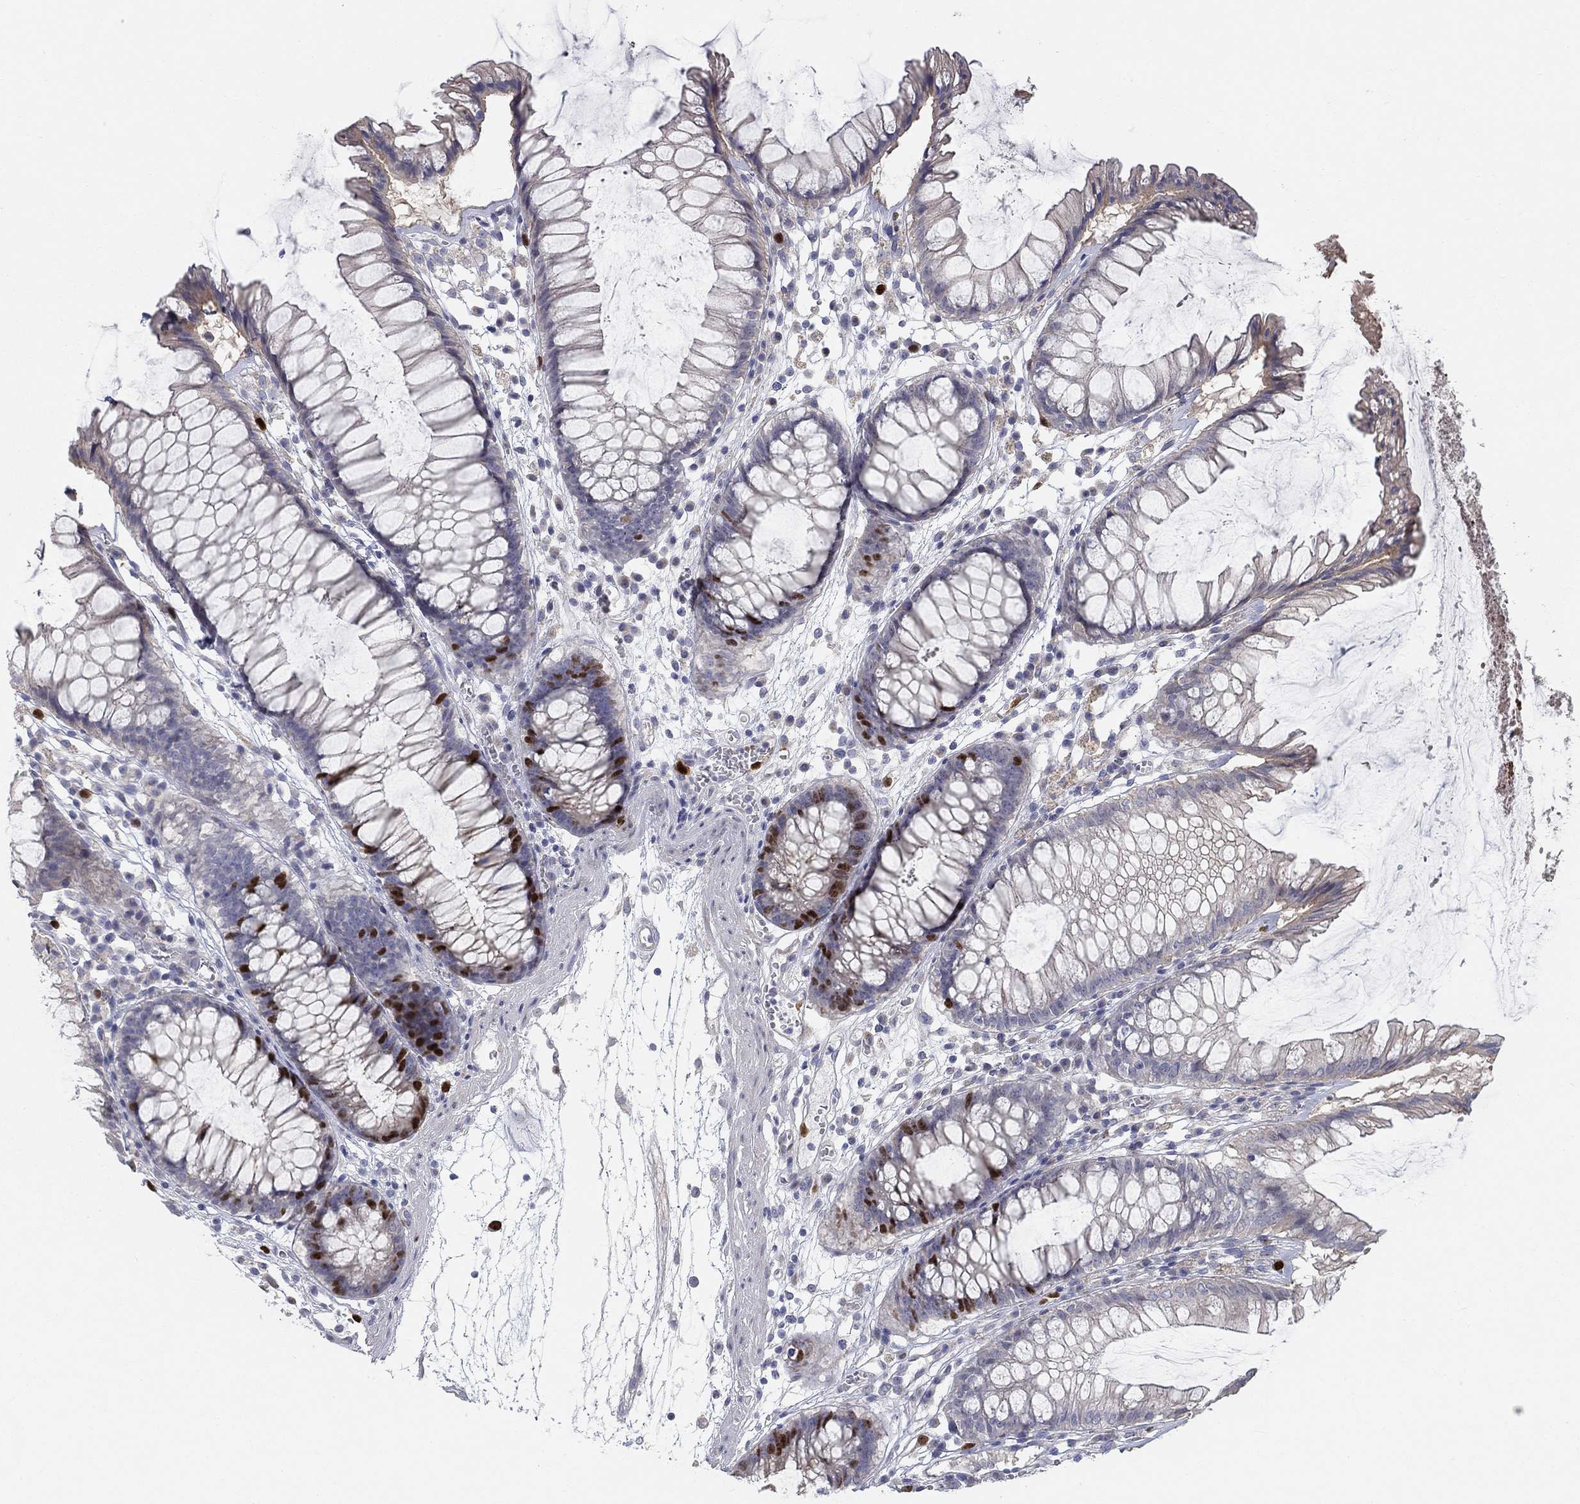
{"staining": {"intensity": "negative", "quantity": "none", "location": "none"}, "tissue": "colon", "cell_type": "Endothelial cells", "image_type": "normal", "snomed": [{"axis": "morphology", "description": "Normal tissue, NOS"}, {"axis": "morphology", "description": "Adenocarcinoma, NOS"}, {"axis": "topography", "description": "Colon"}], "caption": "Immunohistochemistry (IHC) histopathology image of unremarkable colon: colon stained with DAB demonstrates no significant protein staining in endothelial cells.", "gene": "PRC1", "patient": {"sex": "male", "age": 65}}